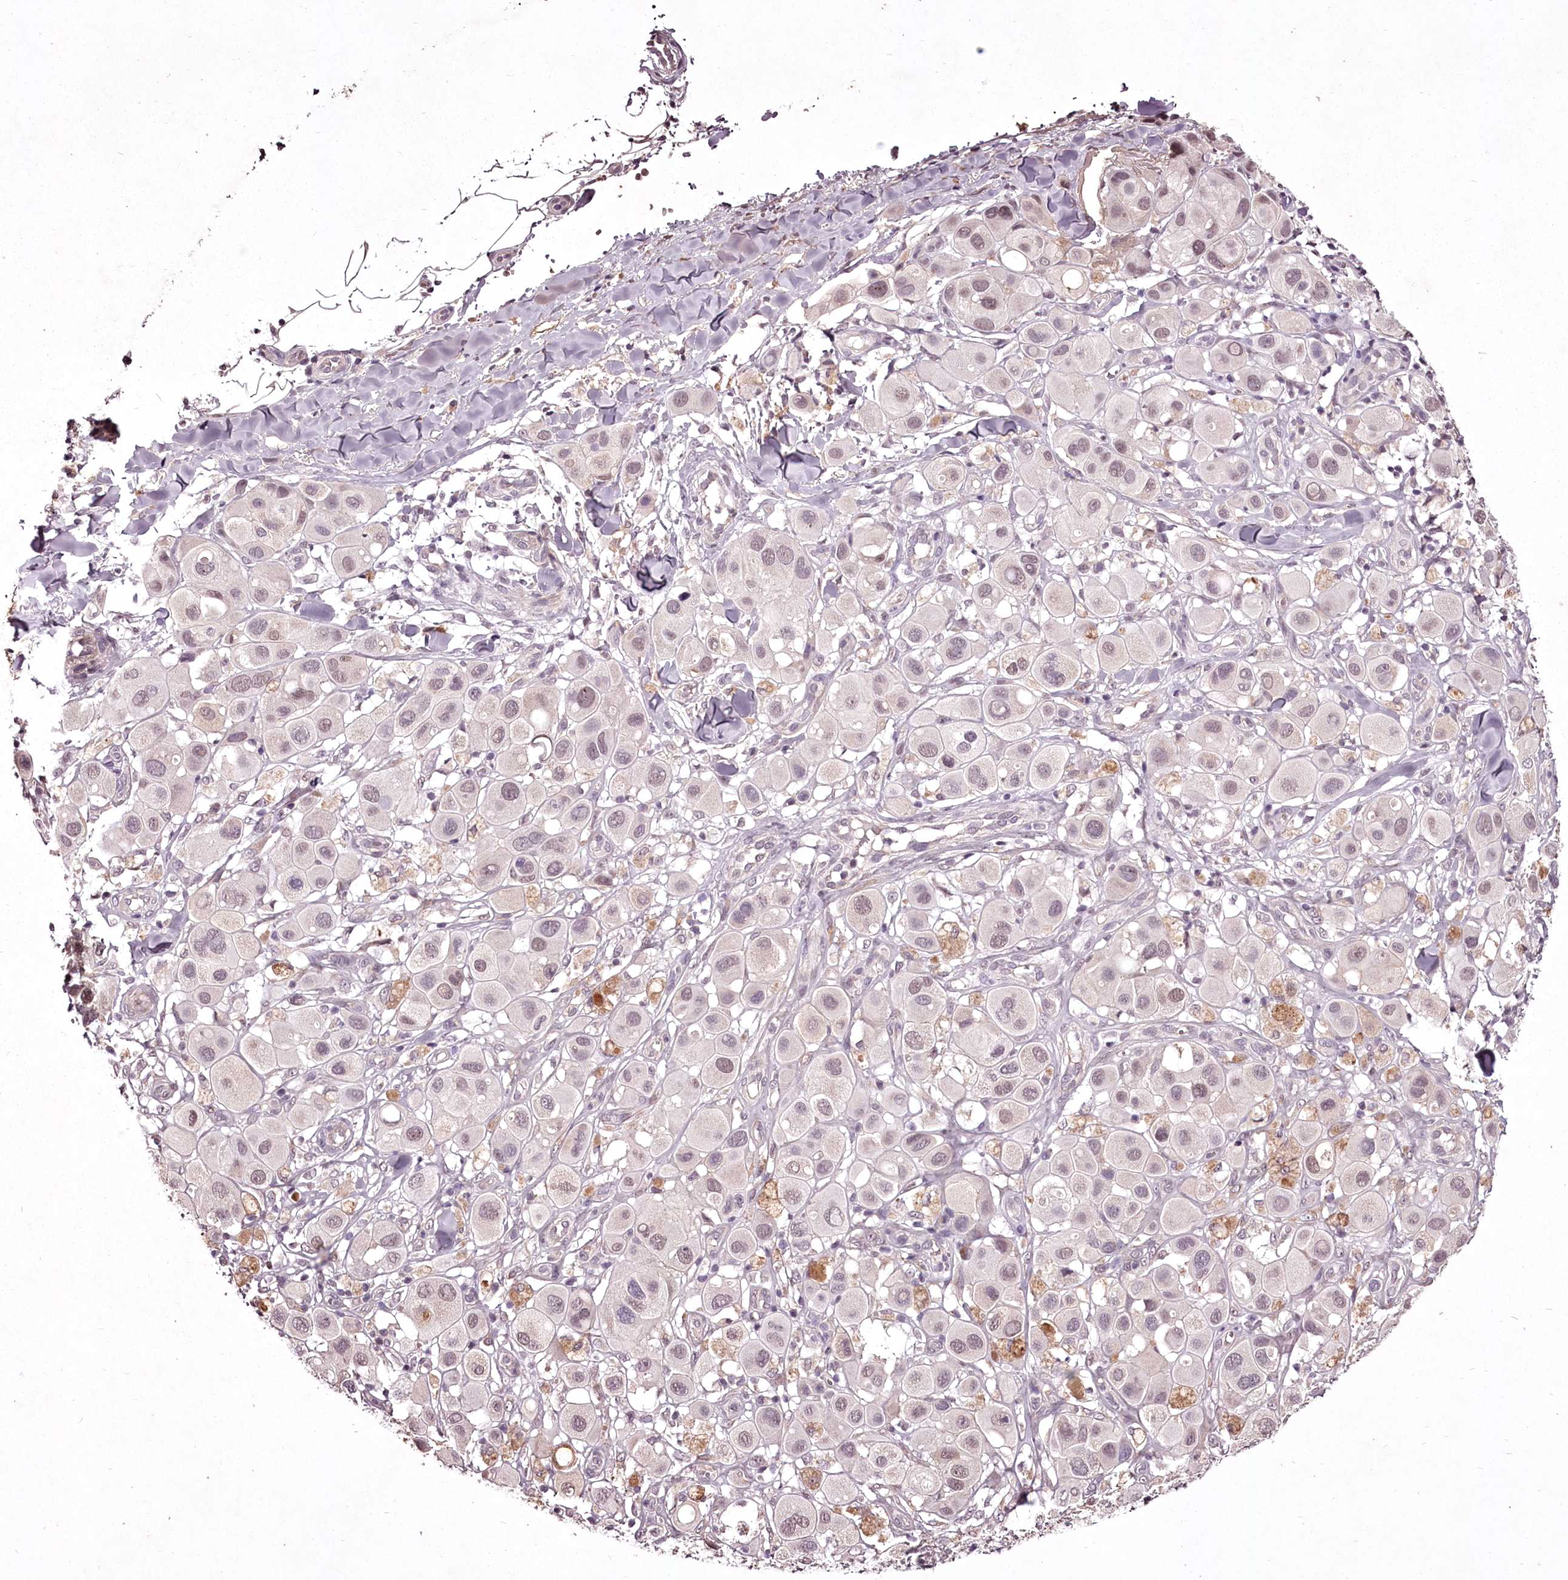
{"staining": {"intensity": "weak", "quantity": "<25%", "location": "nuclear"}, "tissue": "melanoma", "cell_type": "Tumor cells", "image_type": "cancer", "snomed": [{"axis": "morphology", "description": "Malignant melanoma, Metastatic site"}, {"axis": "topography", "description": "Skin"}], "caption": "Immunohistochemistry (IHC) of malignant melanoma (metastatic site) demonstrates no positivity in tumor cells.", "gene": "ADRA1D", "patient": {"sex": "male", "age": 41}}